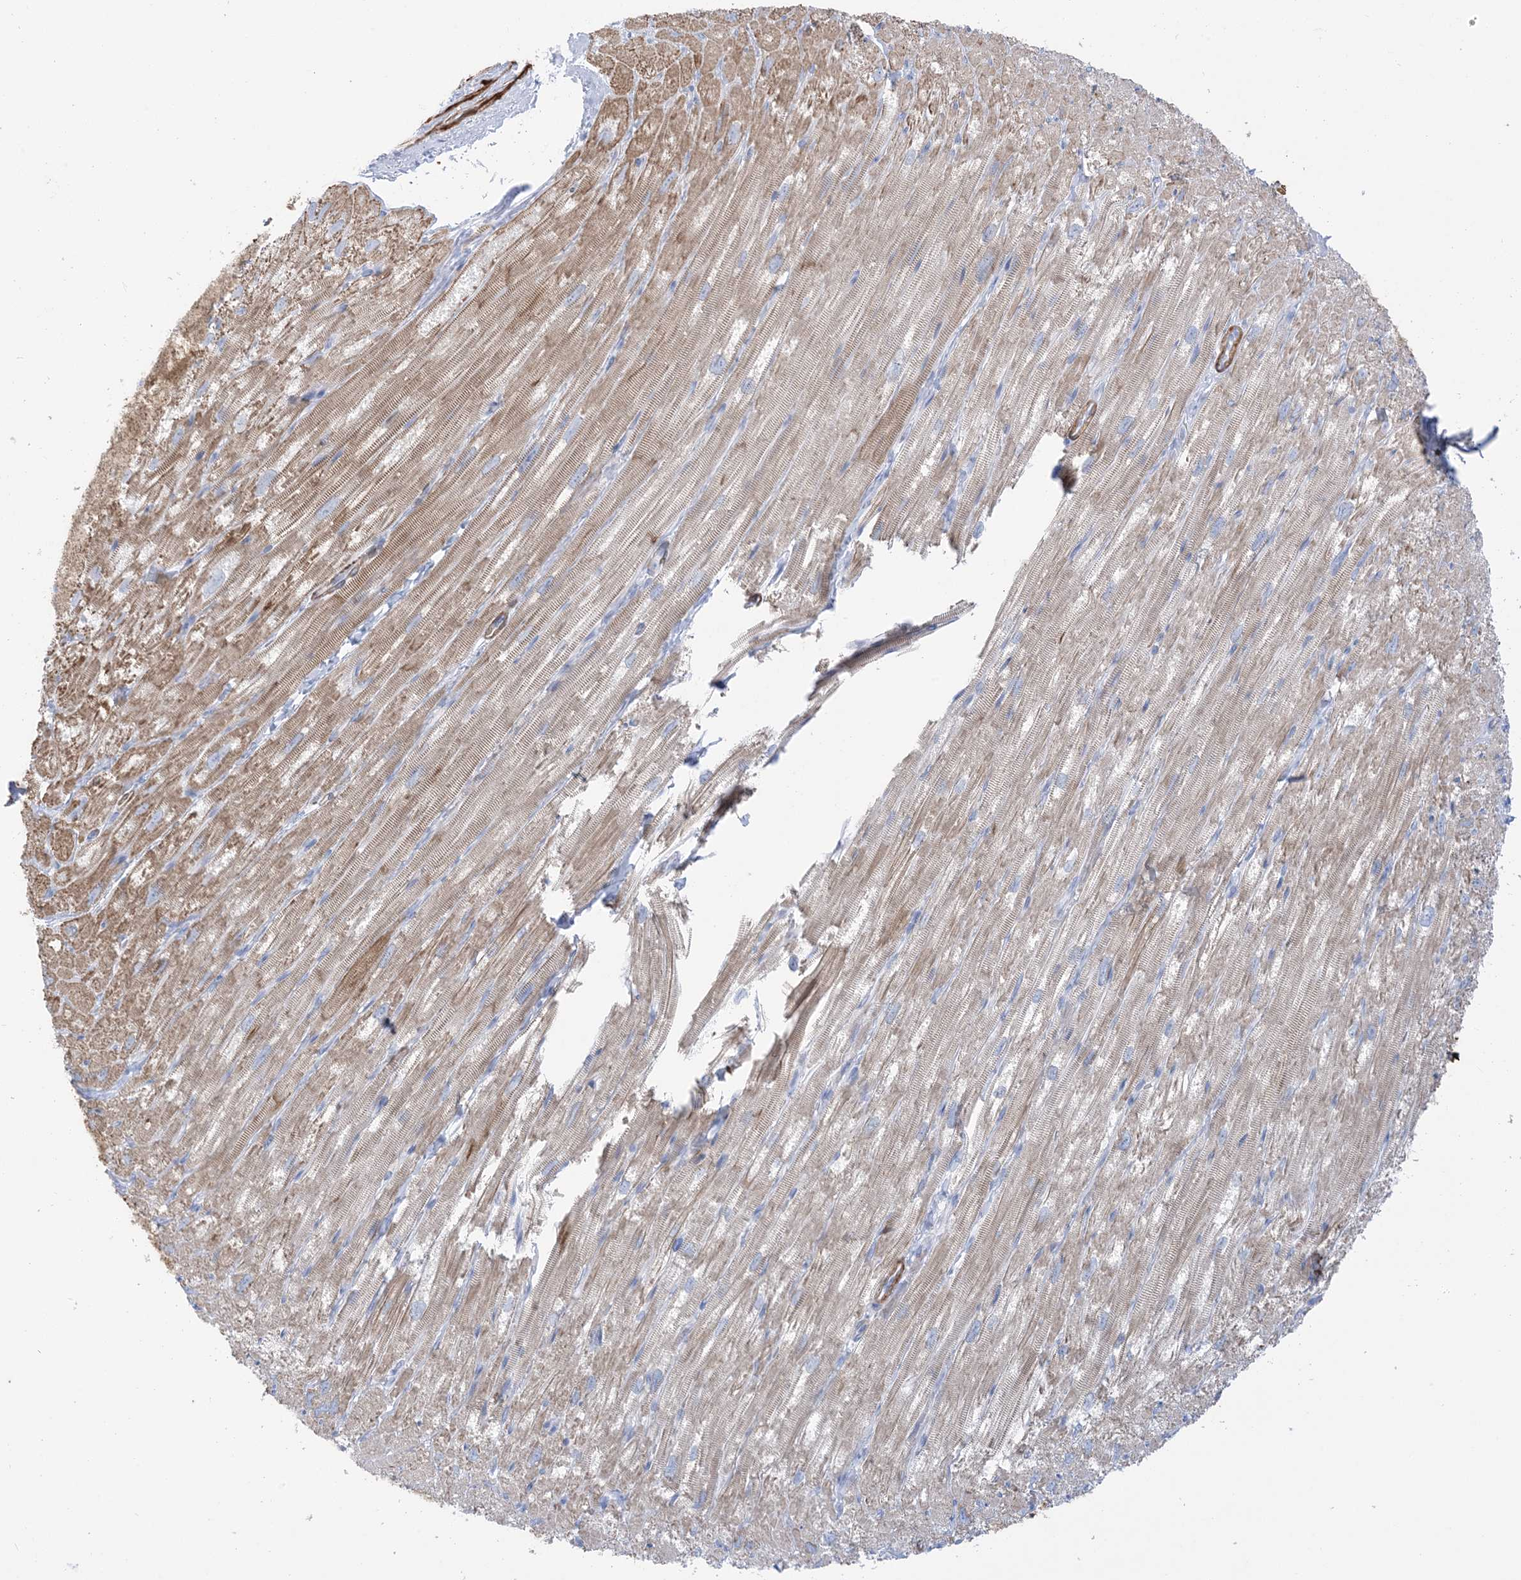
{"staining": {"intensity": "moderate", "quantity": ">75%", "location": "cytoplasmic/membranous"}, "tissue": "heart muscle", "cell_type": "Cardiomyocytes", "image_type": "normal", "snomed": [{"axis": "morphology", "description": "Normal tissue, NOS"}, {"axis": "topography", "description": "Heart"}], "caption": "Moderate cytoplasmic/membranous staining is seen in about >75% of cardiomyocytes in unremarkable heart muscle. (Brightfield microscopy of DAB IHC at high magnification).", "gene": "MARS2", "patient": {"sex": "male", "age": 50}}